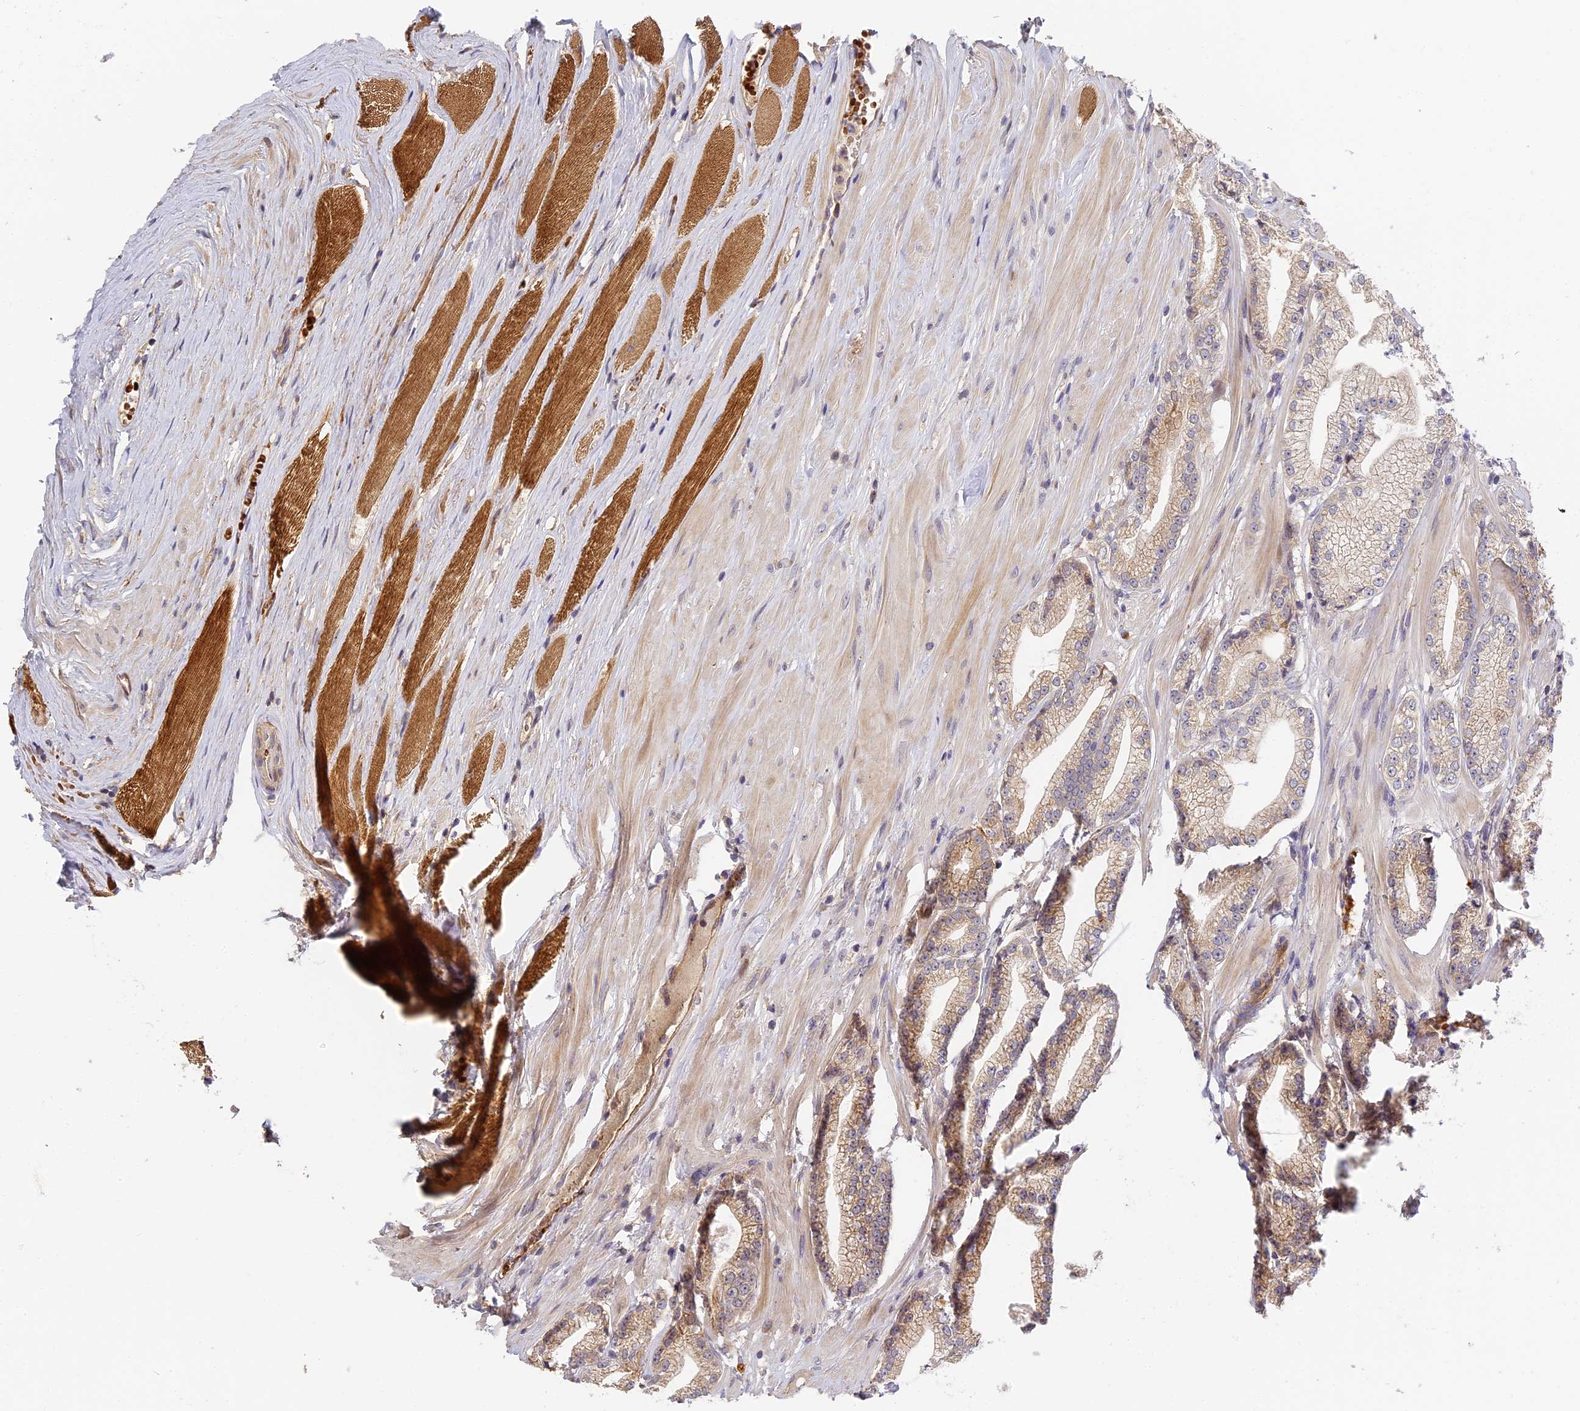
{"staining": {"intensity": "moderate", "quantity": "<25%", "location": "cytoplasmic/membranous"}, "tissue": "prostate cancer", "cell_type": "Tumor cells", "image_type": "cancer", "snomed": [{"axis": "morphology", "description": "Adenocarcinoma, High grade"}, {"axis": "topography", "description": "Prostate"}], "caption": "DAB immunohistochemical staining of prostate adenocarcinoma (high-grade) demonstrates moderate cytoplasmic/membranous protein staining in approximately <25% of tumor cells.", "gene": "MISP3", "patient": {"sex": "male", "age": 67}}